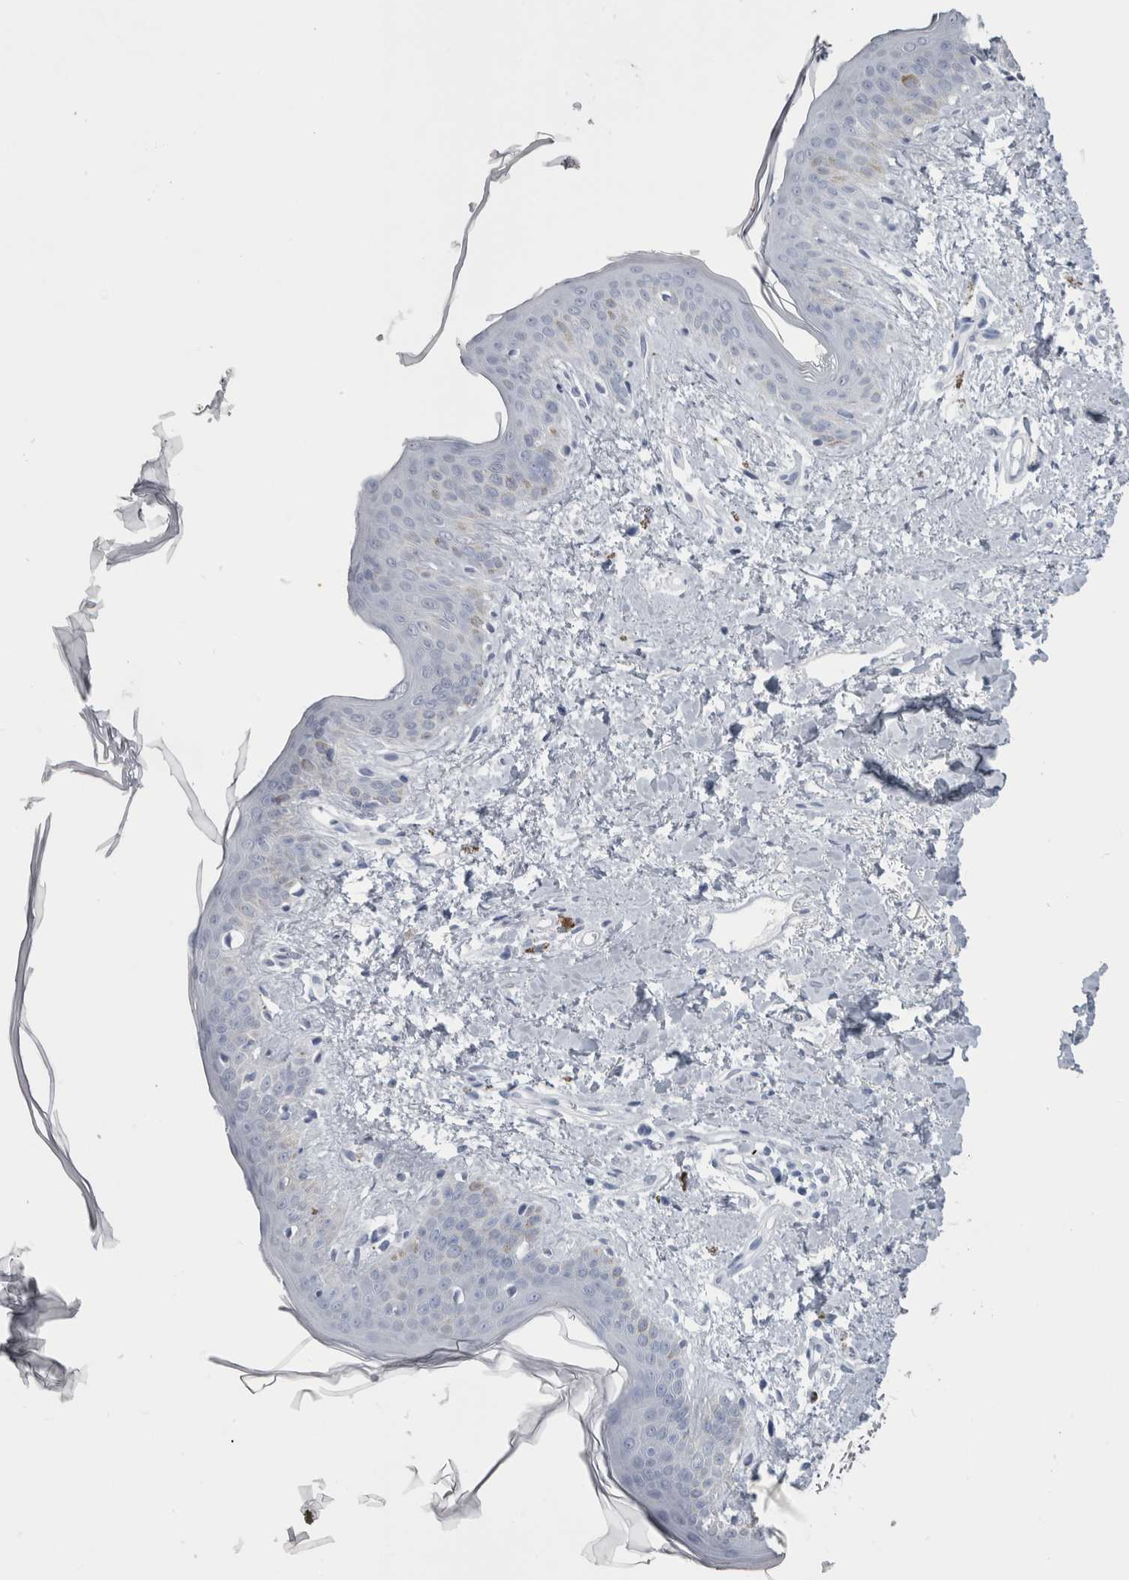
{"staining": {"intensity": "negative", "quantity": "none", "location": "none"}, "tissue": "skin", "cell_type": "Fibroblasts", "image_type": "normal", "snomed": [{"axis": "morphology", "description": "Normal tissue, NOS"}, {"axis": "topography", "description": "Skin"}], "caption": "IHC of unremarkable skin displays no staining in fibroblasts.", "gene": "PTH", "patient": {"sex": "female", "age": 46}}